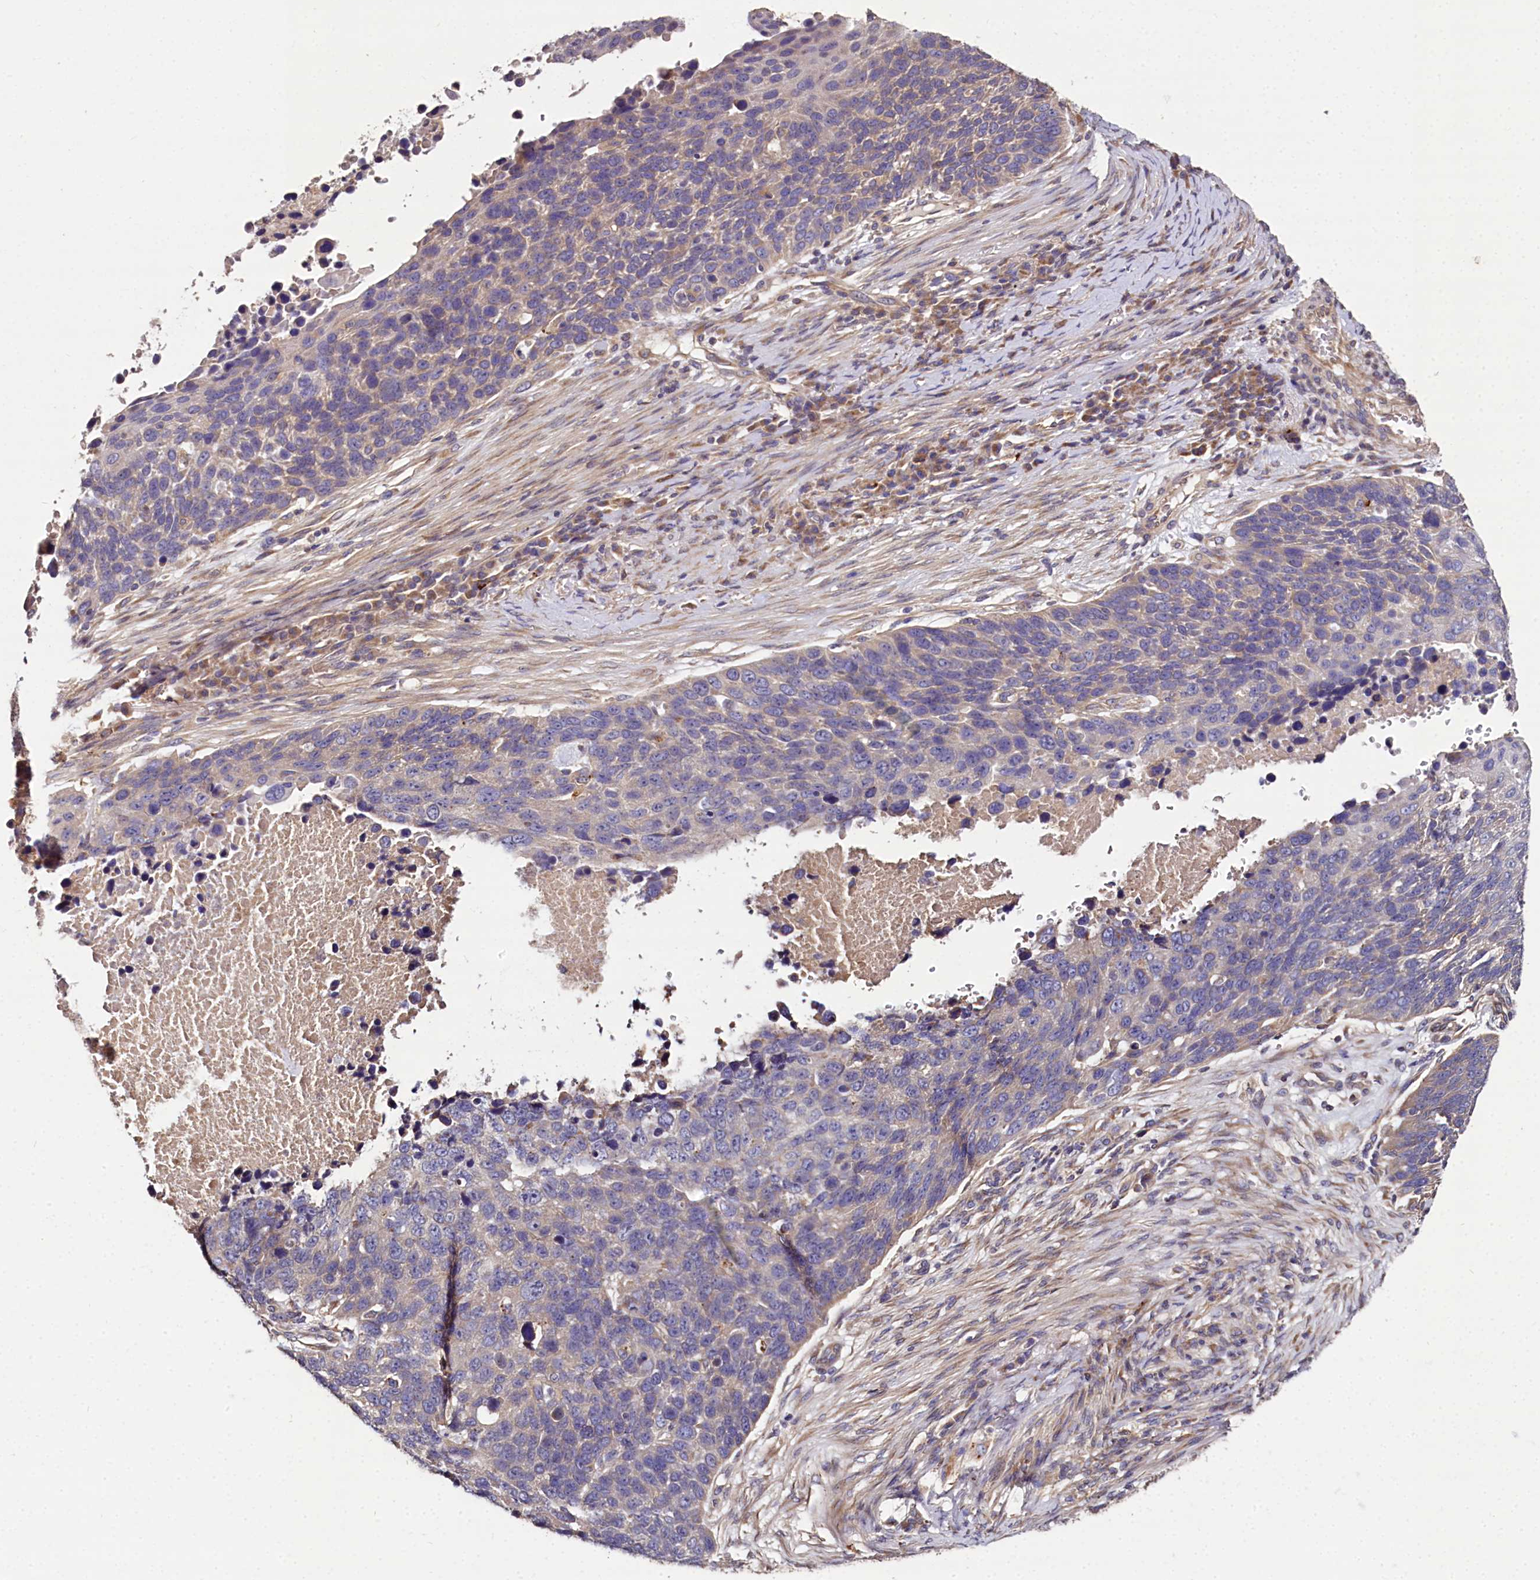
{"staining": {"intensity": "weak", "quantity": "<25%", "location": "cytoplasmic/membranous"}, "tissue": "lung cancer", "cell_type": "Tumor cells", "image_type": "cancer", "snomed": [{"axis": "morphology", "description": "Normal tissue, NOS"}, {"axis": "morphology", "description": "Squamous cell carcinoma, NOS"}, {"axis": "topography", "description": "Lymph node"}, {"axis": "topography", "description": "Lung"}], "caption": "IHC of lung squamous cell carcinoma shows no expression in tumor cells. Brightfield microscopy of immunohistochemistry (IHC) stained with DAB (brown) and hematoxylin (blue), captured at high magnification.", "gene": "SPRYD3", "patient": {"sex": "male", "age": 66}}